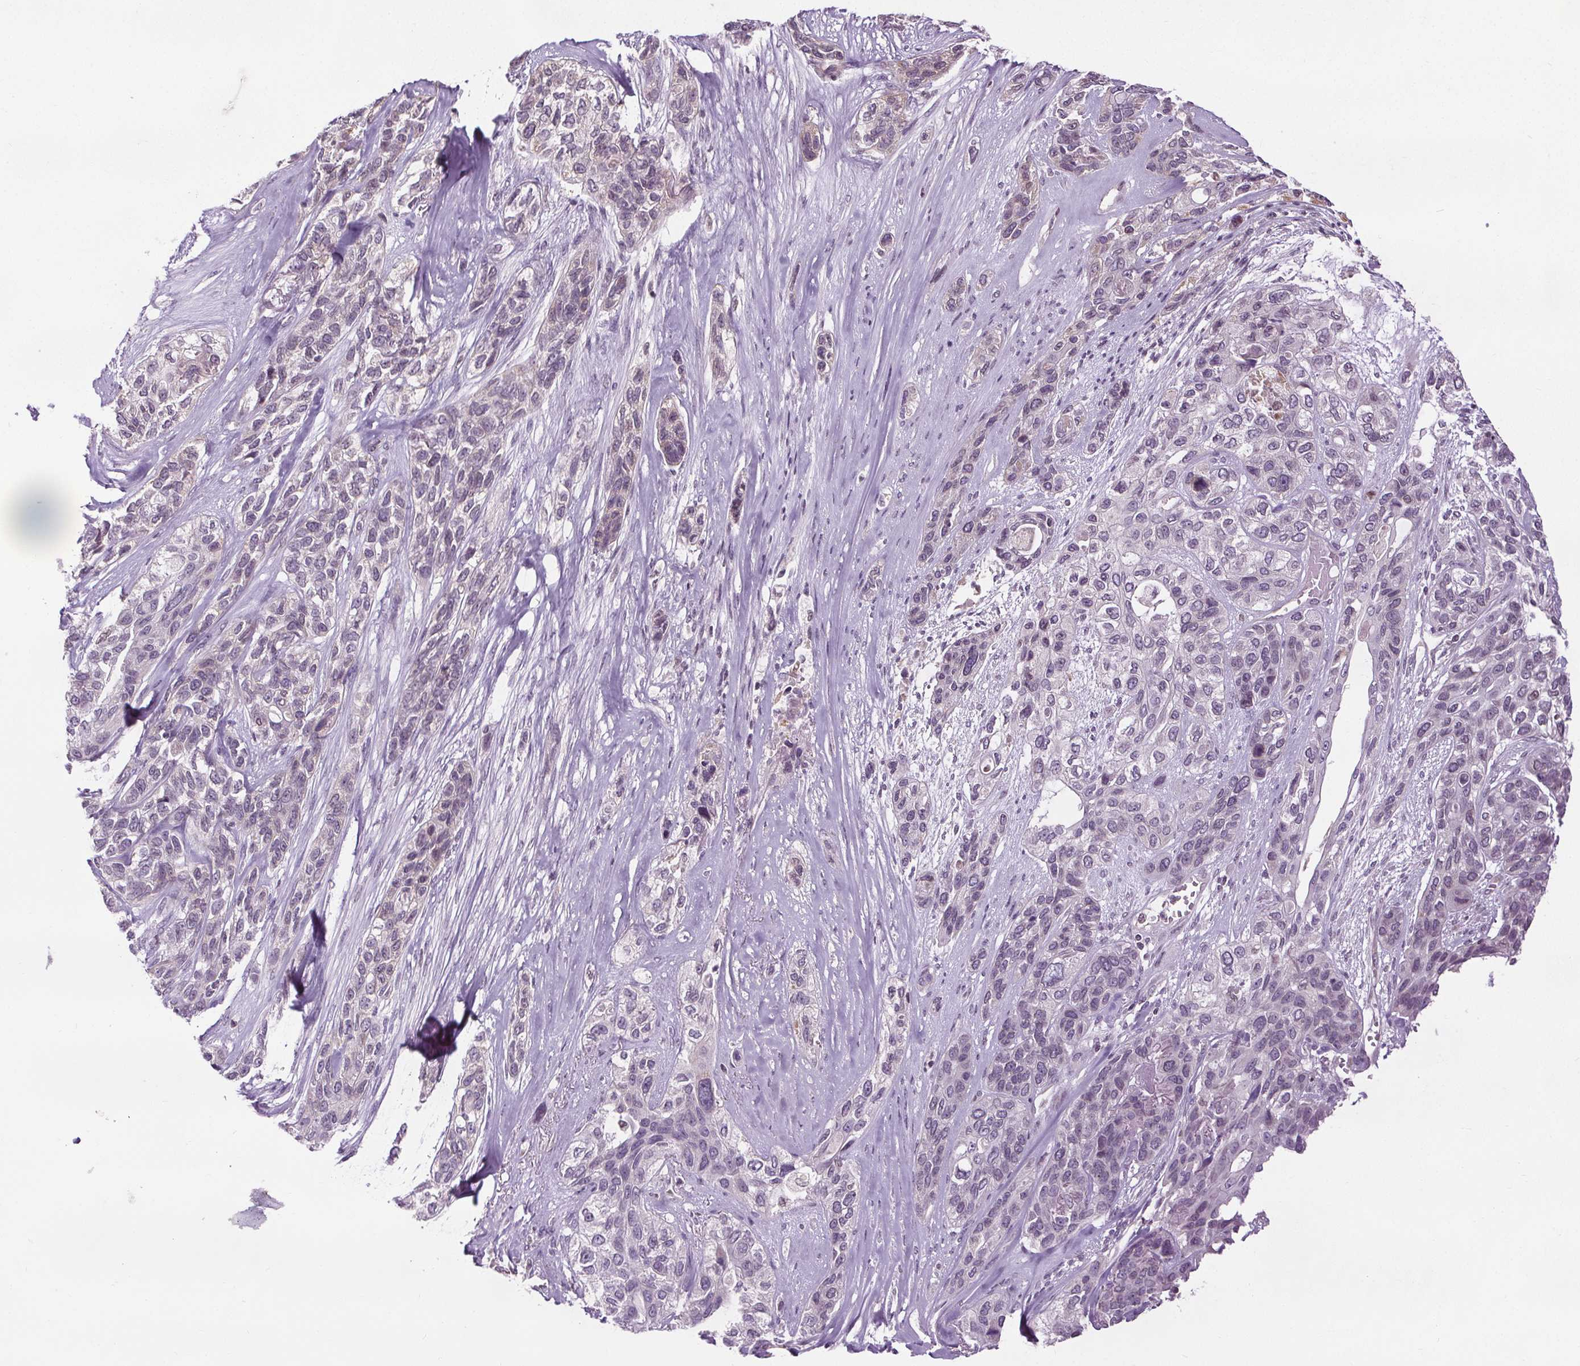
{"staining": {"intensity": "negative", "quantity": "none", "location": "none"}, "tissue": "lung cancer", "cell_type": "Tumor cells", "image_type": "cancer", "snomed": [{"axis": "morphology", "description": "Squamous cell carcinoma, NOS"}, {"axis": "topography", "description": "Lung"}], "caption": "Immunohistochemistry of human lung cancer displays no positivity in tumor cells.", "gene": "LFNG", "patient": {"sex": "female", "age": 70}}